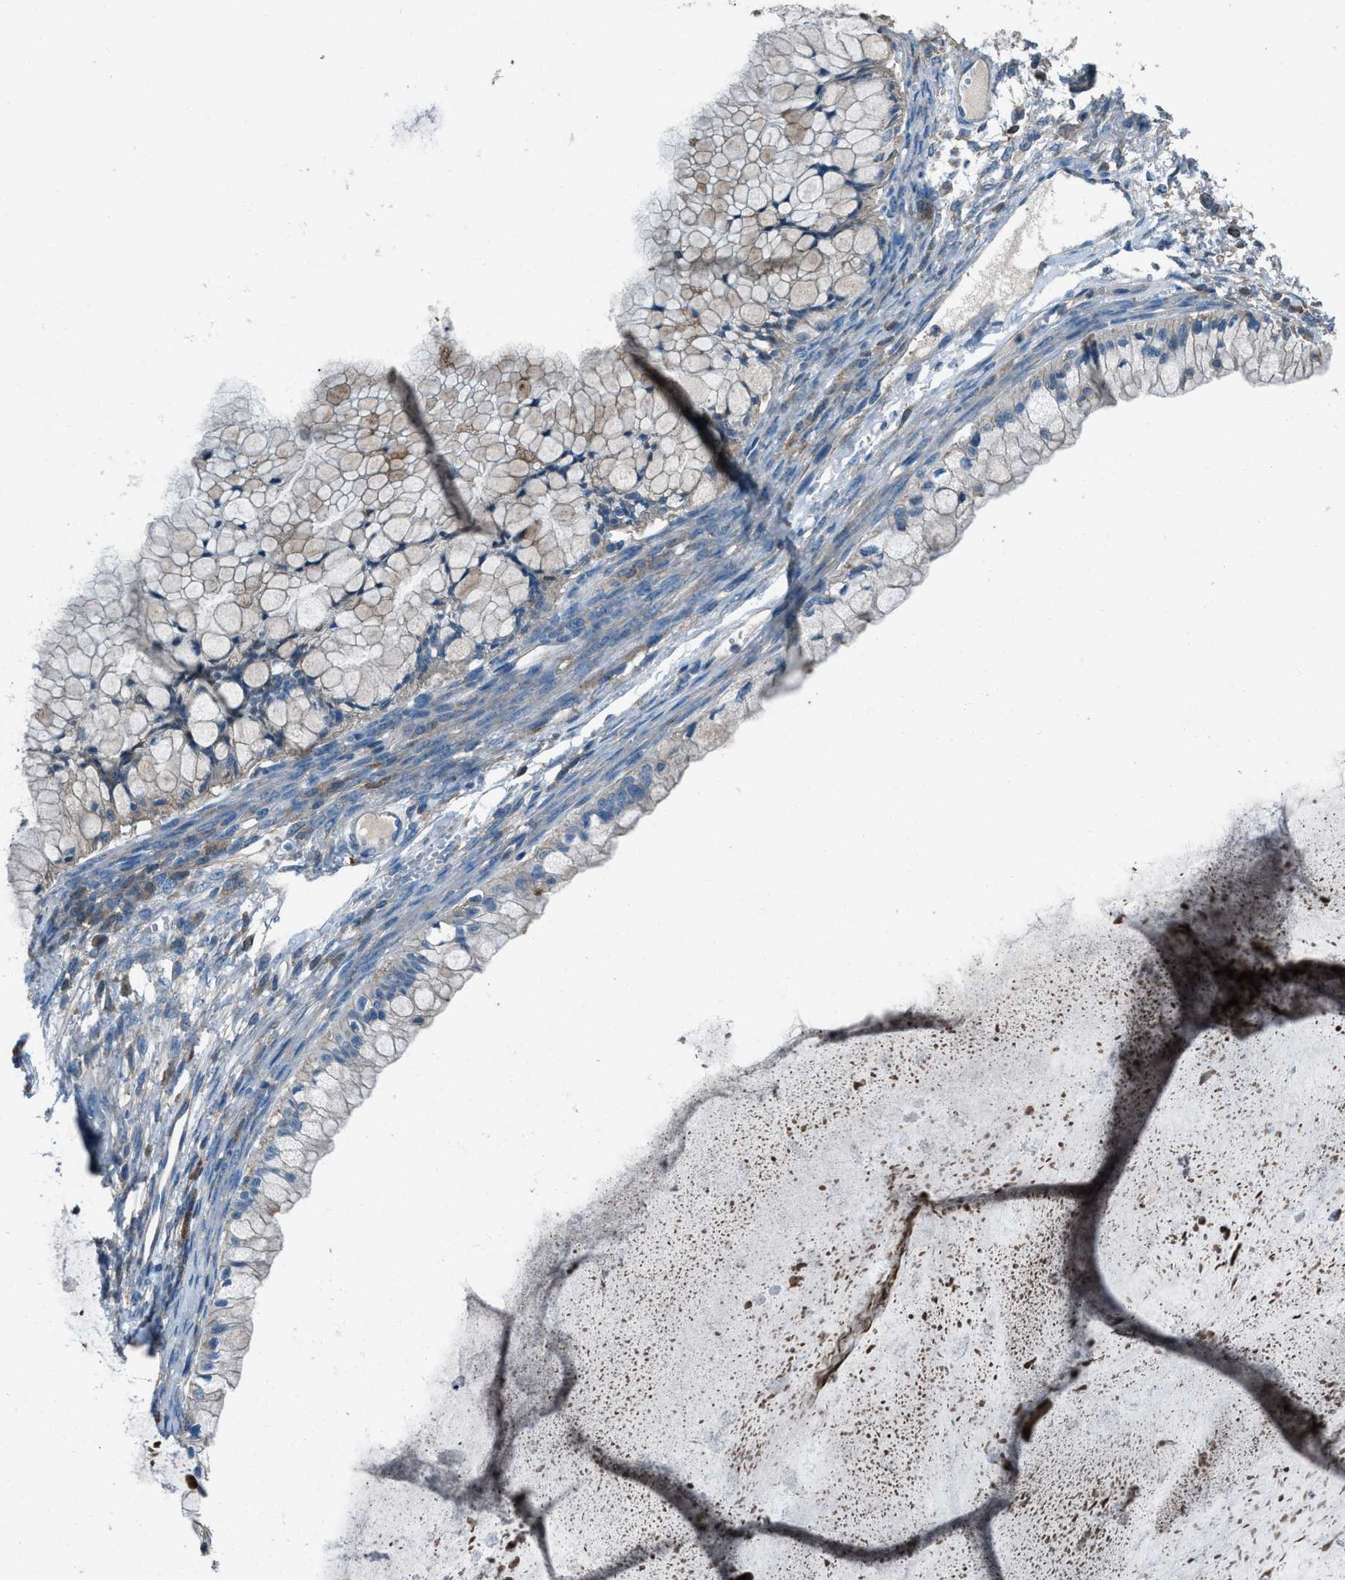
{"staining": {"intensity": "negative", "quantity": "none", "location": "none"}, "tissue": "ovarian cancer", "cell_type": "Tumor cells", "image_type": "cancer", "snomed": [{"axis": "morphology", "description": "Cystadenocarcinoma, mucinous, NOS"}, {"axis": "topography", "description": "Ovary"}], "caption": "High magnification brightfield microscopy of ovarian cancer (mucinous cystadenocarcinoma) stained with DAB (brown) and counterstained with hematoxylin (blue): tumor cells show no significant positivity.", "gene": "SVIL", "patient": {"sex": "female", "age": 57}}